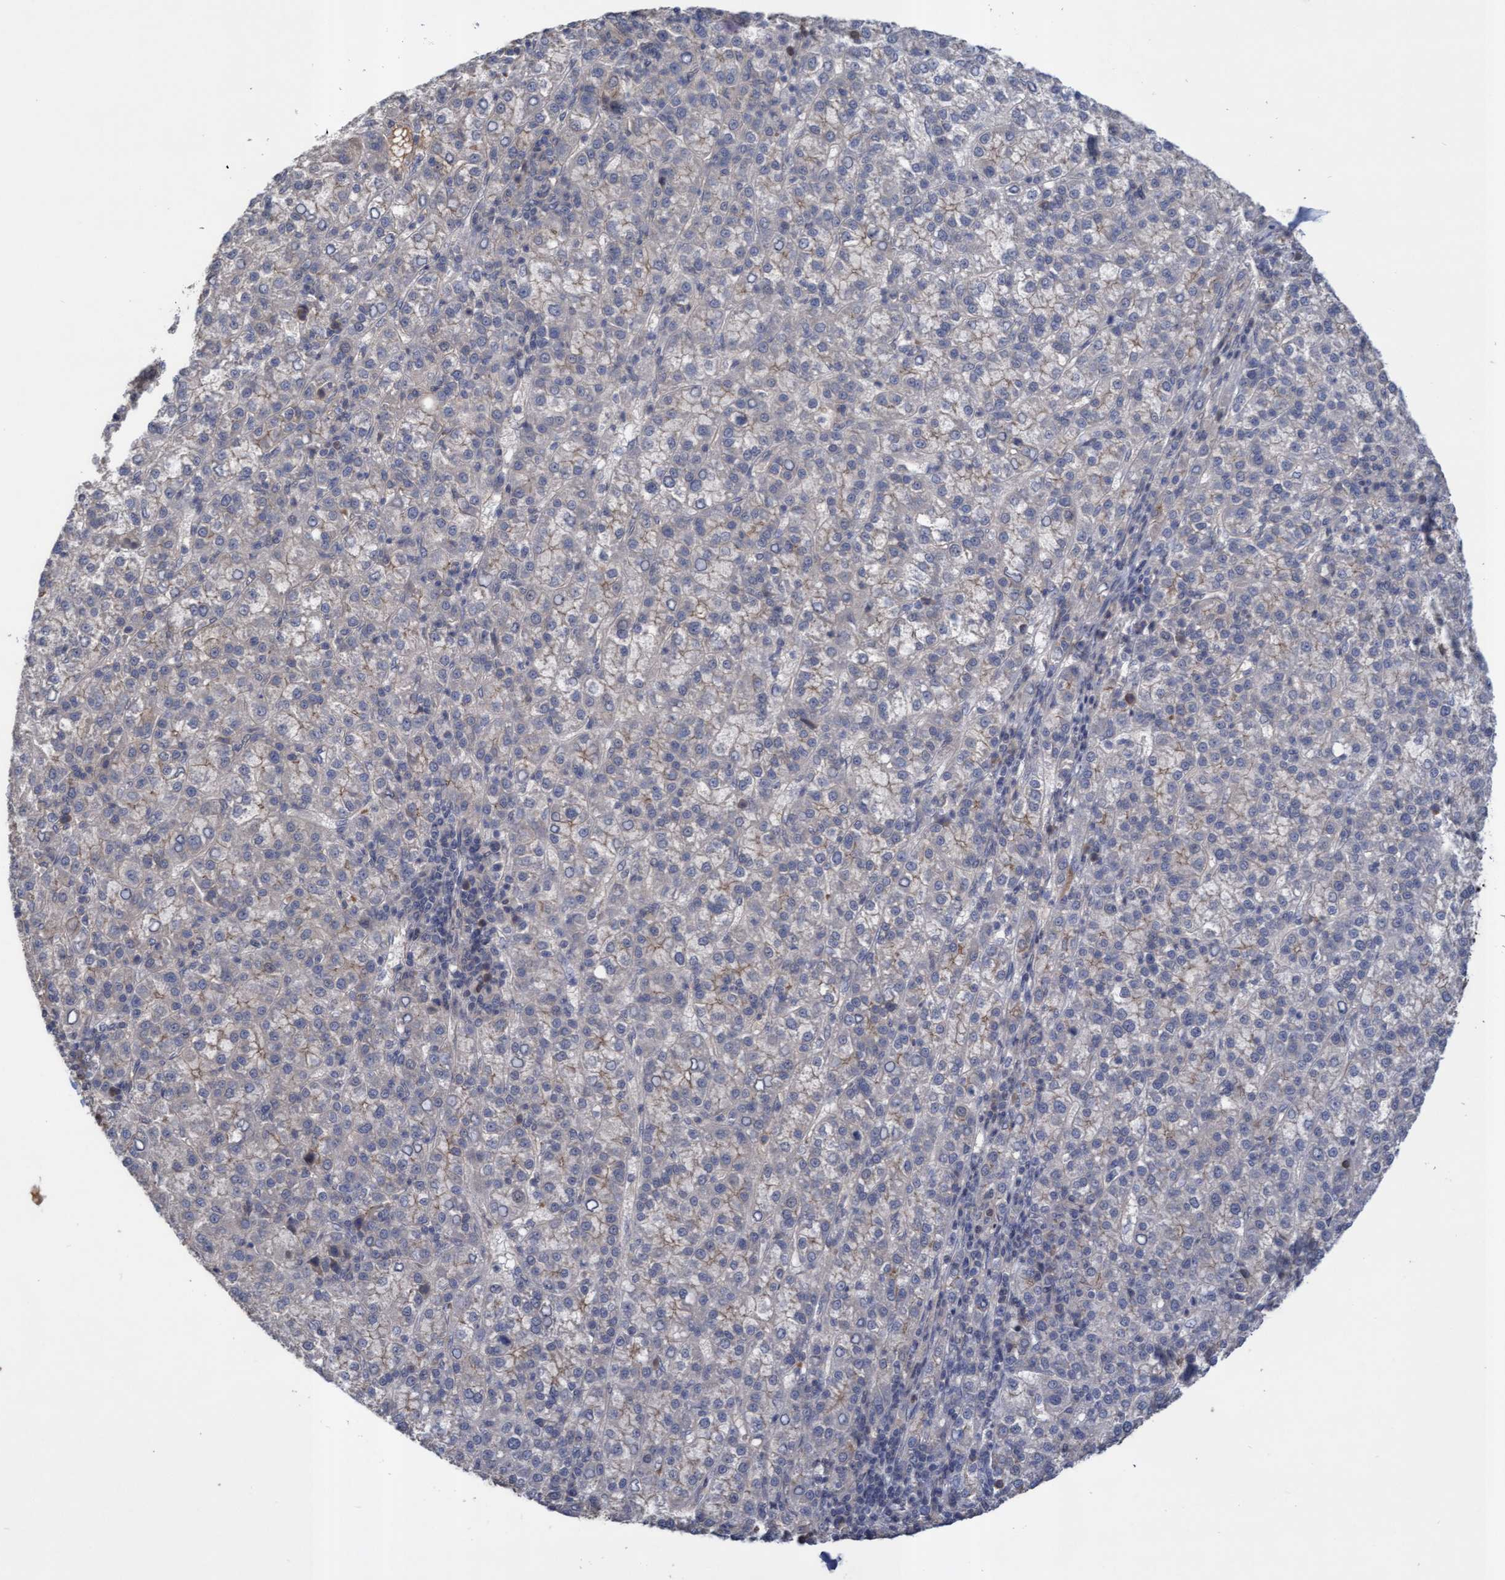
{"staining": {"intensity": "weak", "quantity": "<25%", "location": "cytoplasmic/membranous"}, "tissue": "liver cancer", "cell_type": "Tumor cells", "image_type": "cancer", "snomed": [{"axis": "morphology", "description": "Carcinoma, Hepatocellular, NOS"}, {"axis": "topography", "description": "Liver"}], "caption": "Micrograph shows no significant protein staining in tumor cells of liver hepatocellular carcinoma.", "gene": "COBL", "patient": {"sex": "female", "age": 58}}